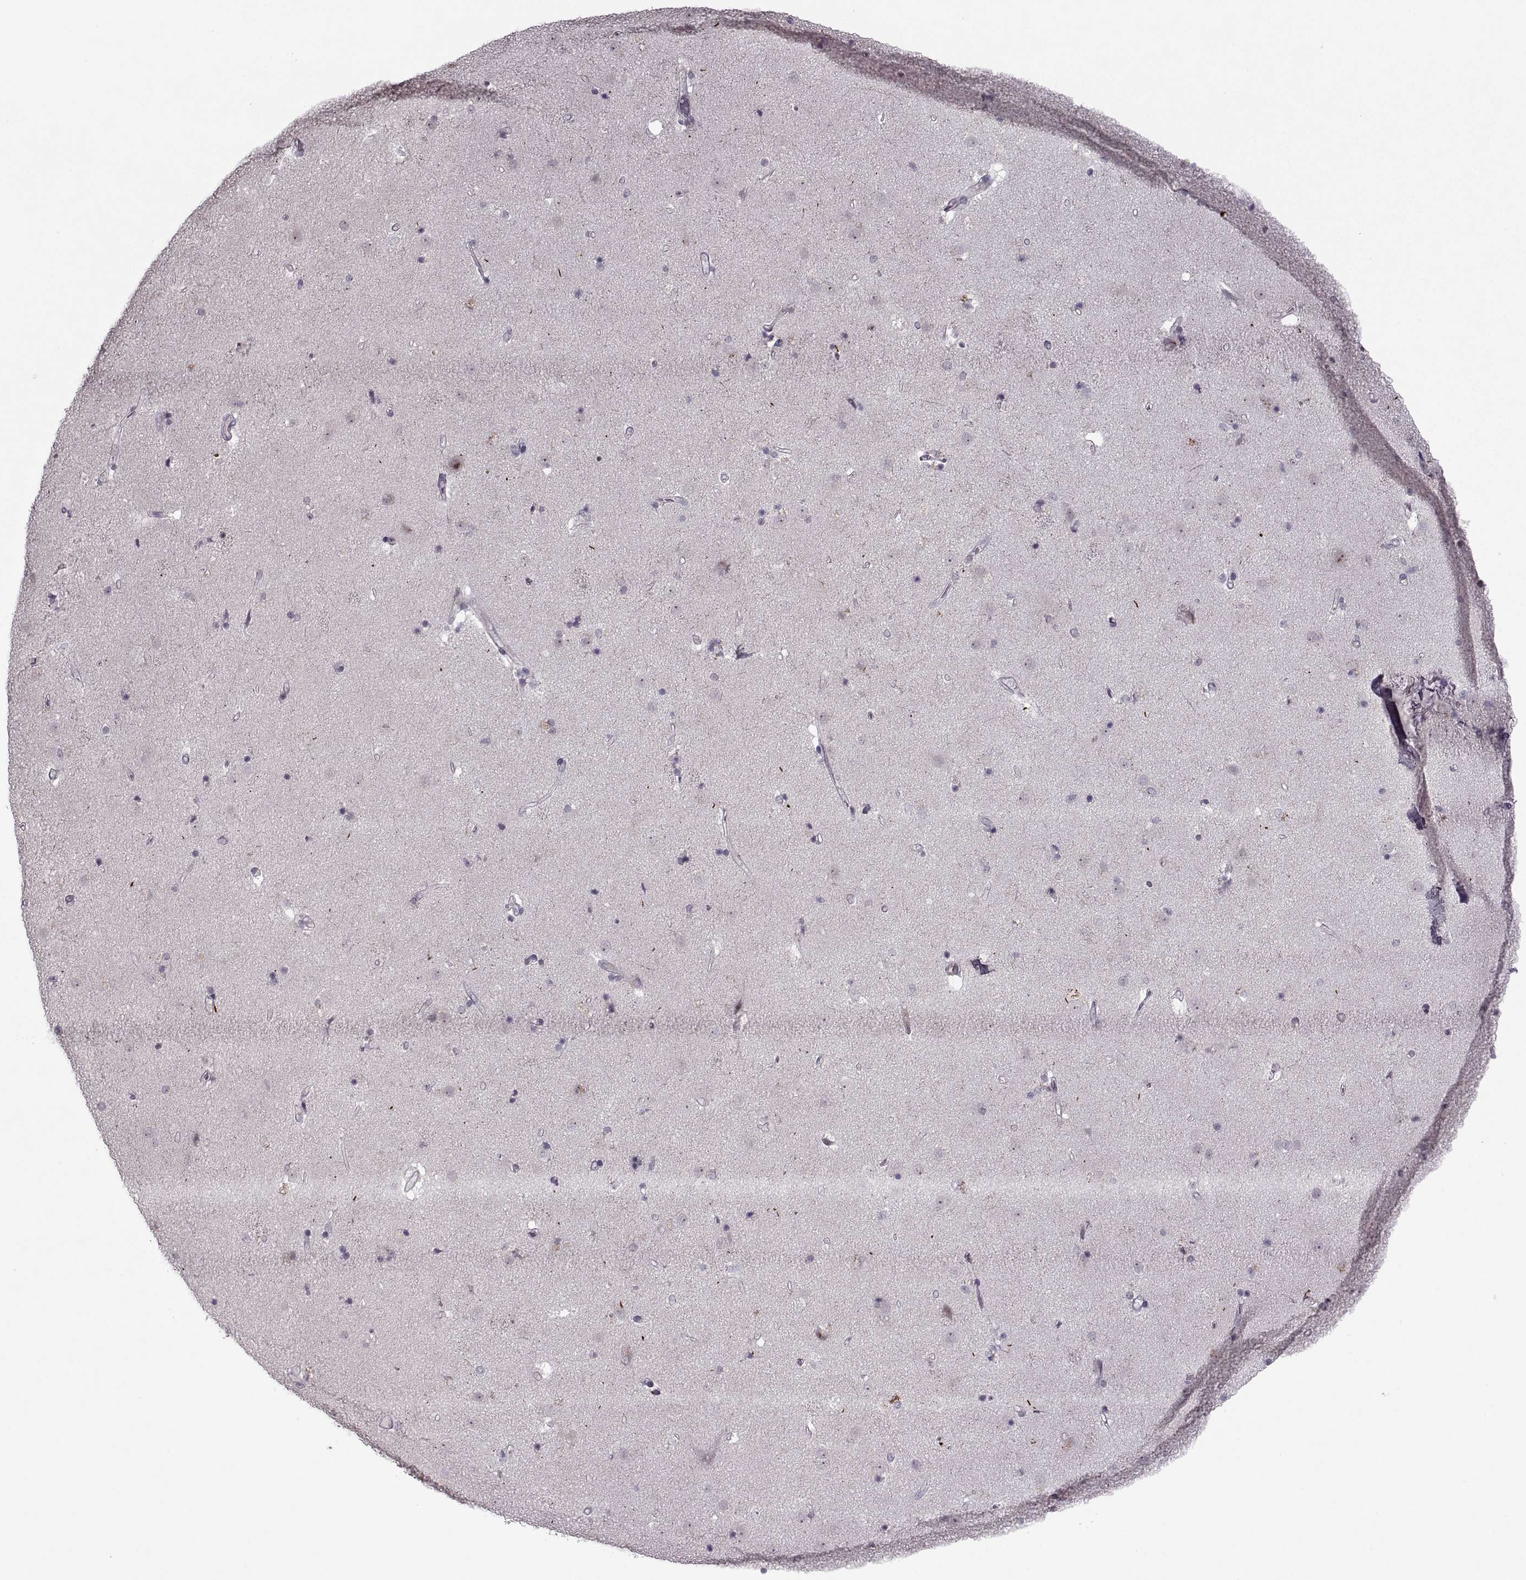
{"staining": {"intensity": "negative", "quantity": "none", "location": "none"}, "tissue": "caudate", "cell_type": "Glial cells", "image_type": "normal", "snomed": [{"axis": "morphology", "description": "Normal tissue, NOS"}, {"axis": "topography", "description": "Lateral ventricle wall"}], "caption": "The immunohistochemistry (IHC) image has no significant expression in glial cells of caudate. Nuclei are stained in blue.", "gene": "MGAT4D", "patient": {"sex": "female", "age": 71}}